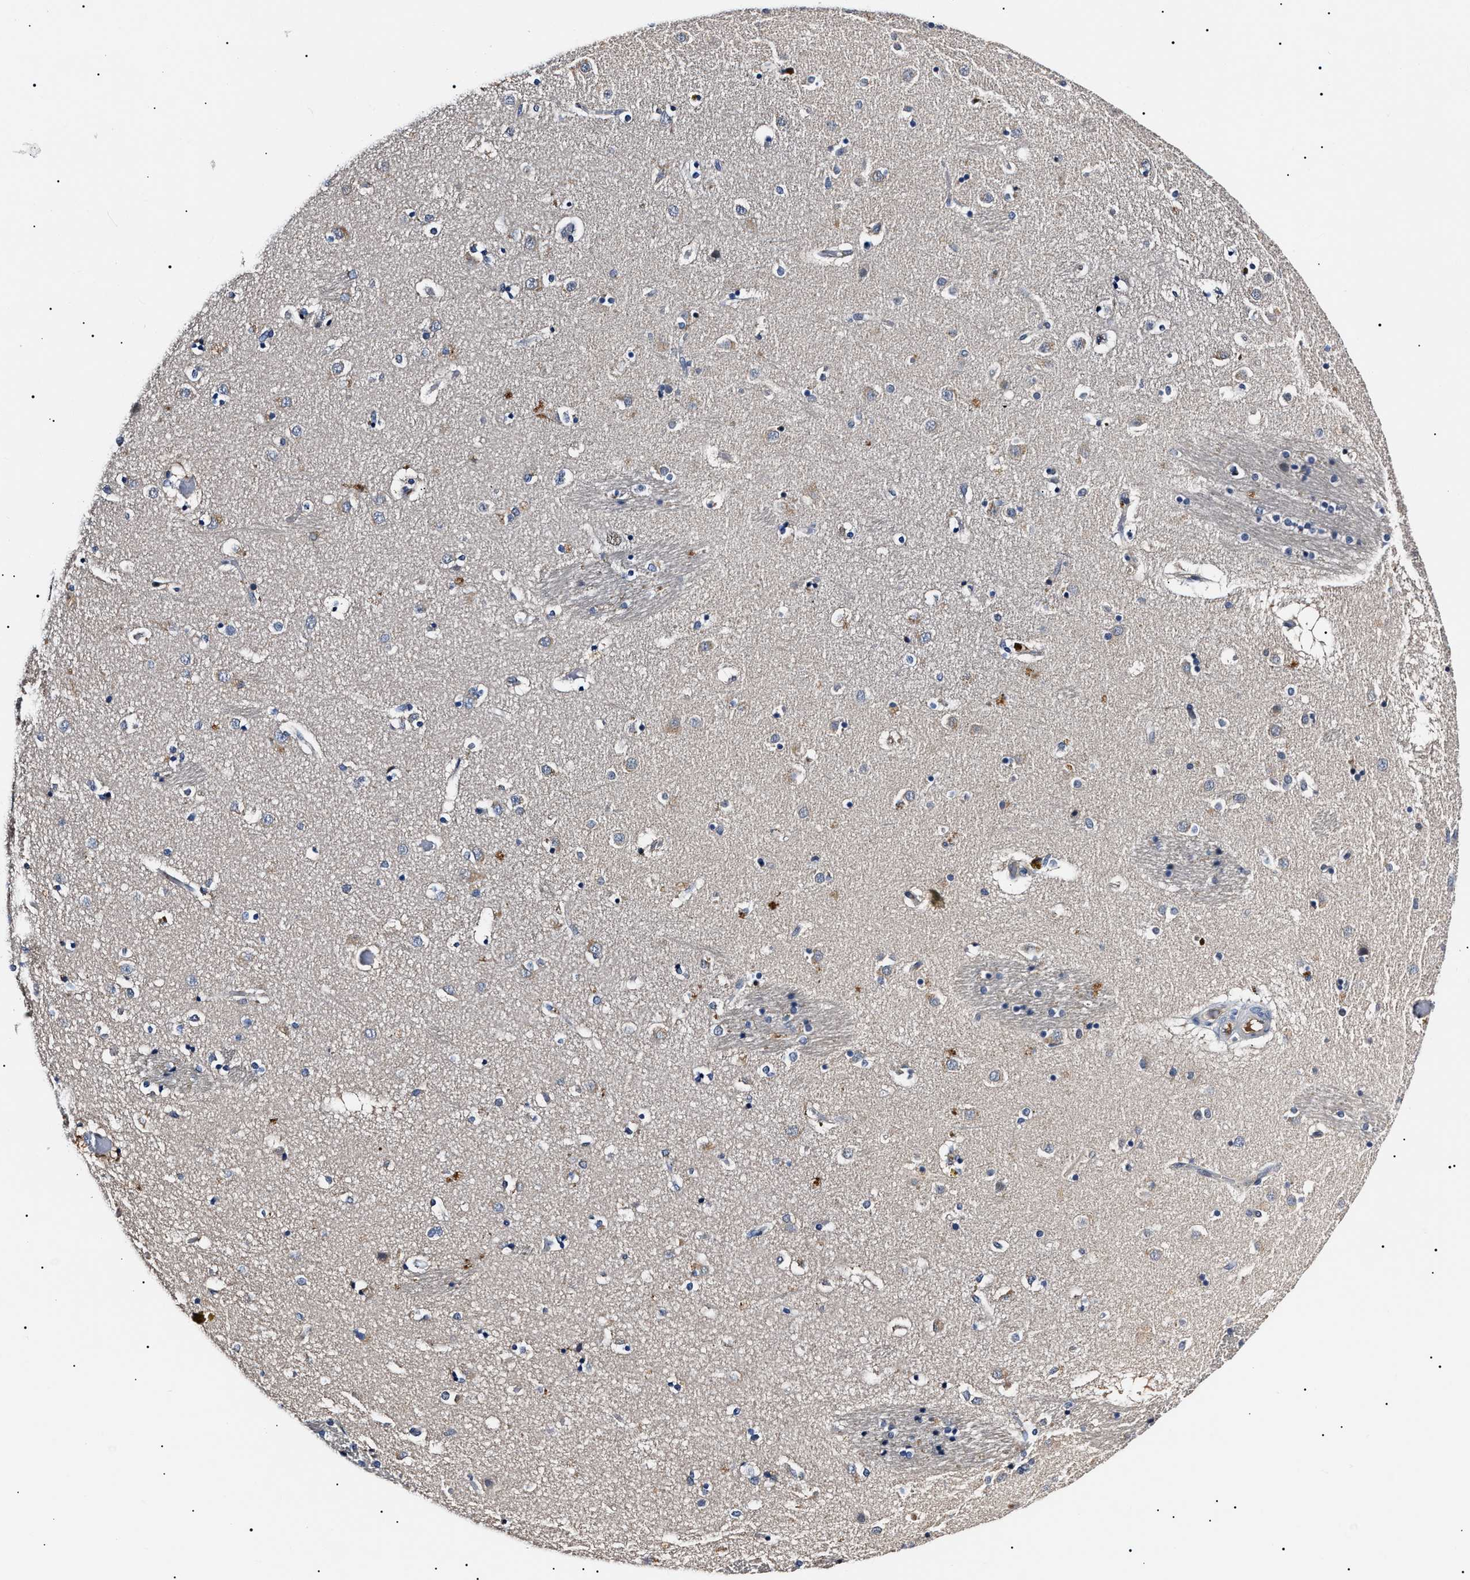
{"staining": {"intensity": "weak", "quantity": "<25%", "location": "cytoplasmic/membranous"}, "tissue": "caudate", "cell_type": "Glial cells", "image_type": "normal", "snomed": [{"axis": "morphology", "description": "Normal tissue, NOS"}, {"axis": "topography", "description": "Lateral ventricle wall"}], "caption": "Immunohistochemistry micrograph of benign caudate: human caudate stained with DAB (3,3'-diaminobenzidine) displays no significant protein positivity in glial cells. (Stains: DAB (3,3'-diaminobenzidine) immunohistochemistry with hematoxylin counter stain, Microscopy: brightfield microscopy at high magnification).", "gene": "IFT81", "patient": {"sex": "male", "age": 70}}